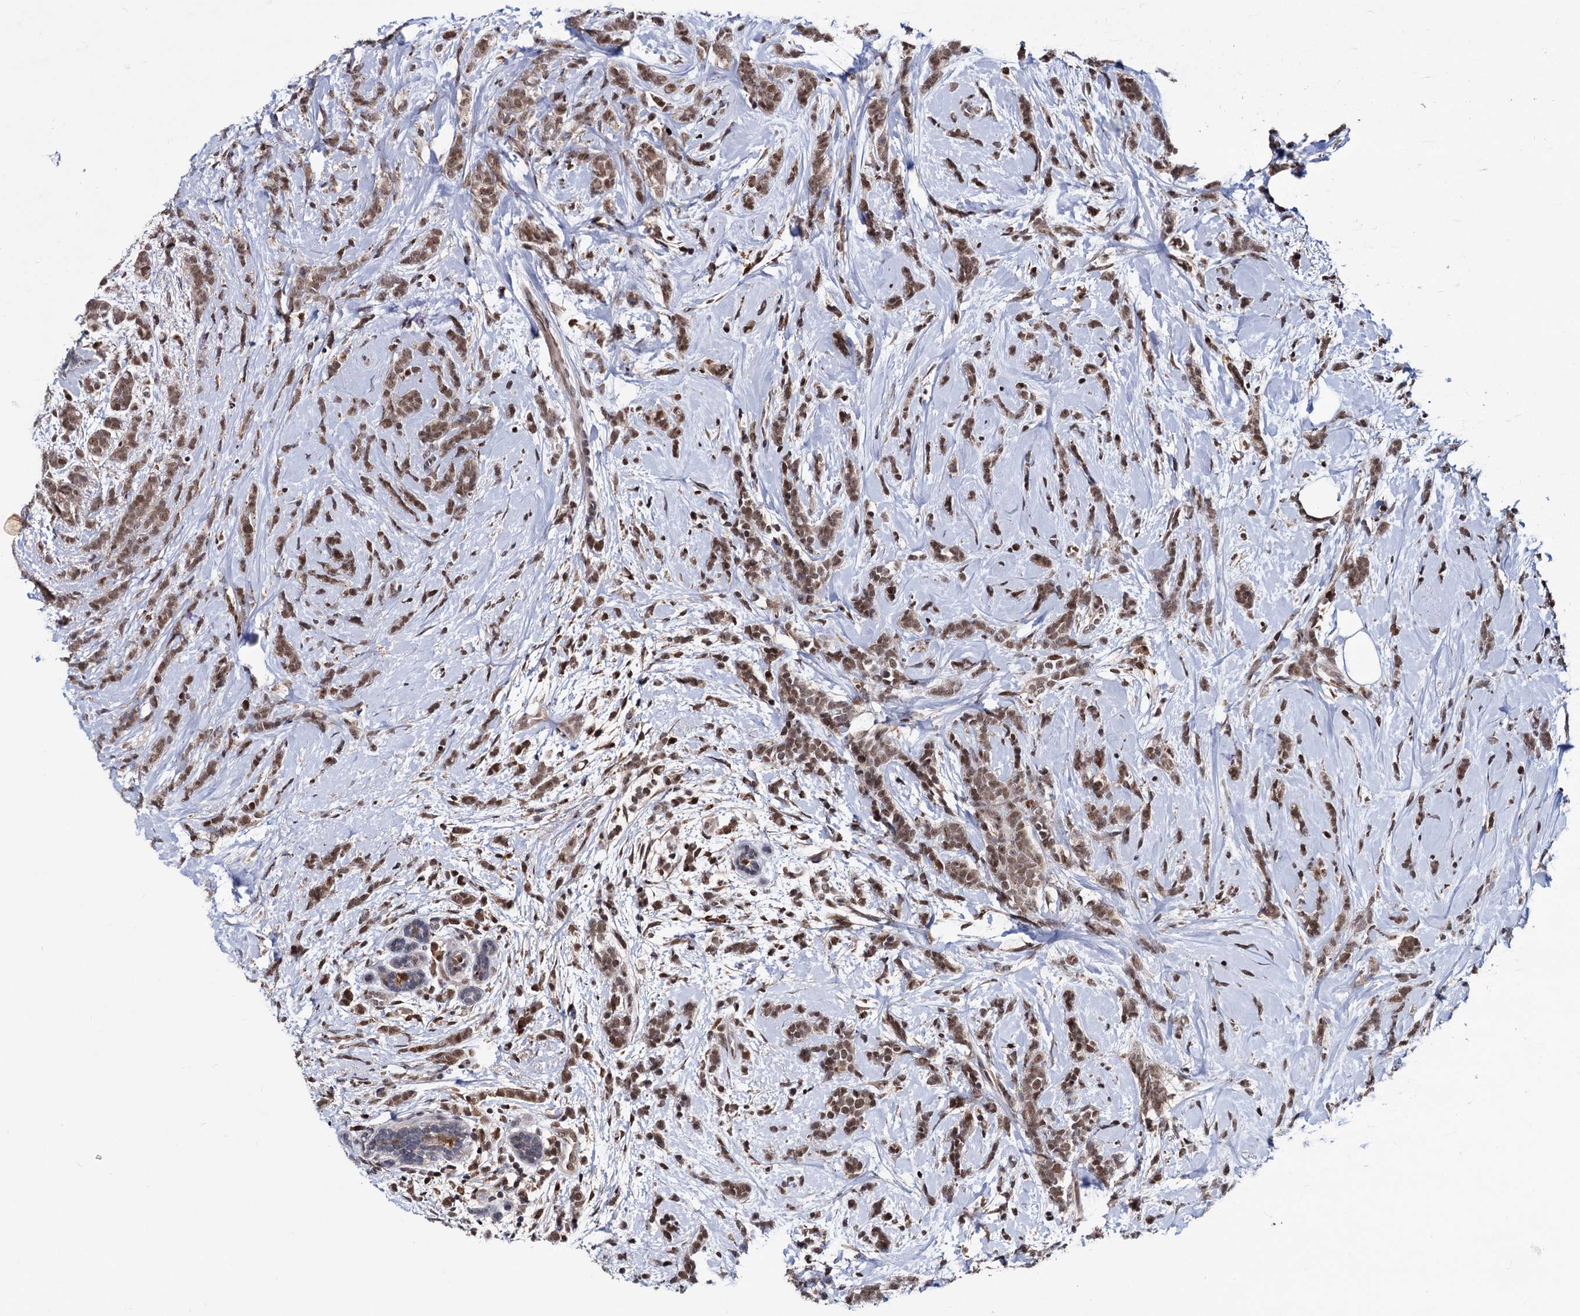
{"staining": {"intensity": "moderate", "quantity": ">75%", "location": "cytoplasmic/membranous,nuclear"}, "tissue": "breast cancer", "cell_type": "Tumor cells", "image_type": "cancer", "snomed": [{"axis": "morphology", "description": "Lobular carcinoma"}, {"axis": "topography", "description": "Breast"}], "caption": "Brown immunohistochemical staining in human breast cancer (lobular carcinoma) shows moderate cytoplasmic/membranous and nuclear staining in approximately >75% of tumor cells. Immunohistochemistry (ihc) stains the protein in brown and the nuclei are stained blue.", "gene": "RNASEH2B", "patient": {"sex": "female", "age": 58}}